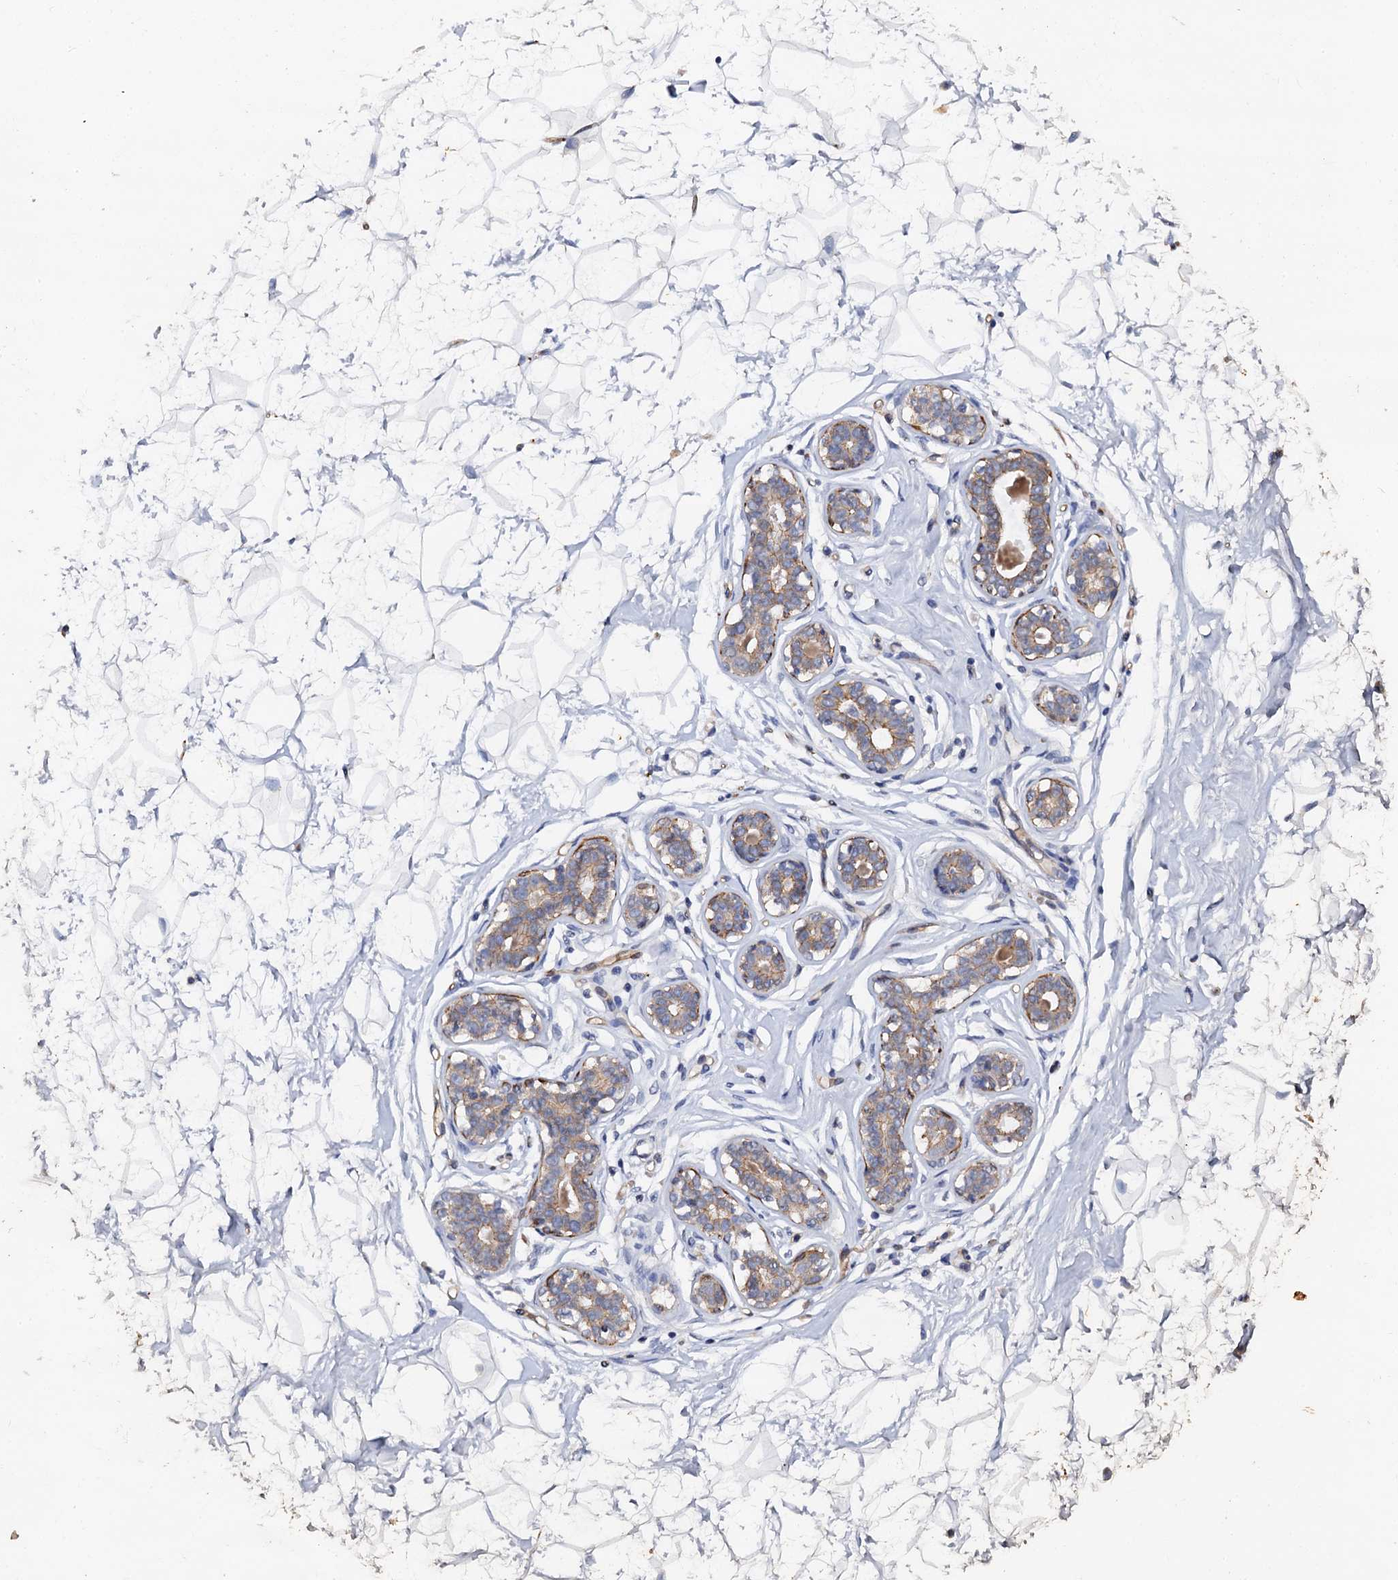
{"staining": {"intensity": "negative", "quantity": "none", "location": "none"}, "tissue": "breast", "cell_type": "Adipocytes", "image_type": "normal", "snomed": [{"axis": "morphology", "description": "Normal tissue, NOS"}, {"axis": "morphology", "description": "Adenoma, NOS"}, {"axis": "topography", "description": "Breast"}], "caption": "Immunohistochemical staining of normal human breast displays no significant positivity in adipocytes.", "gene": "VPS36", "patient": {"sex": "female", "age": 23}}